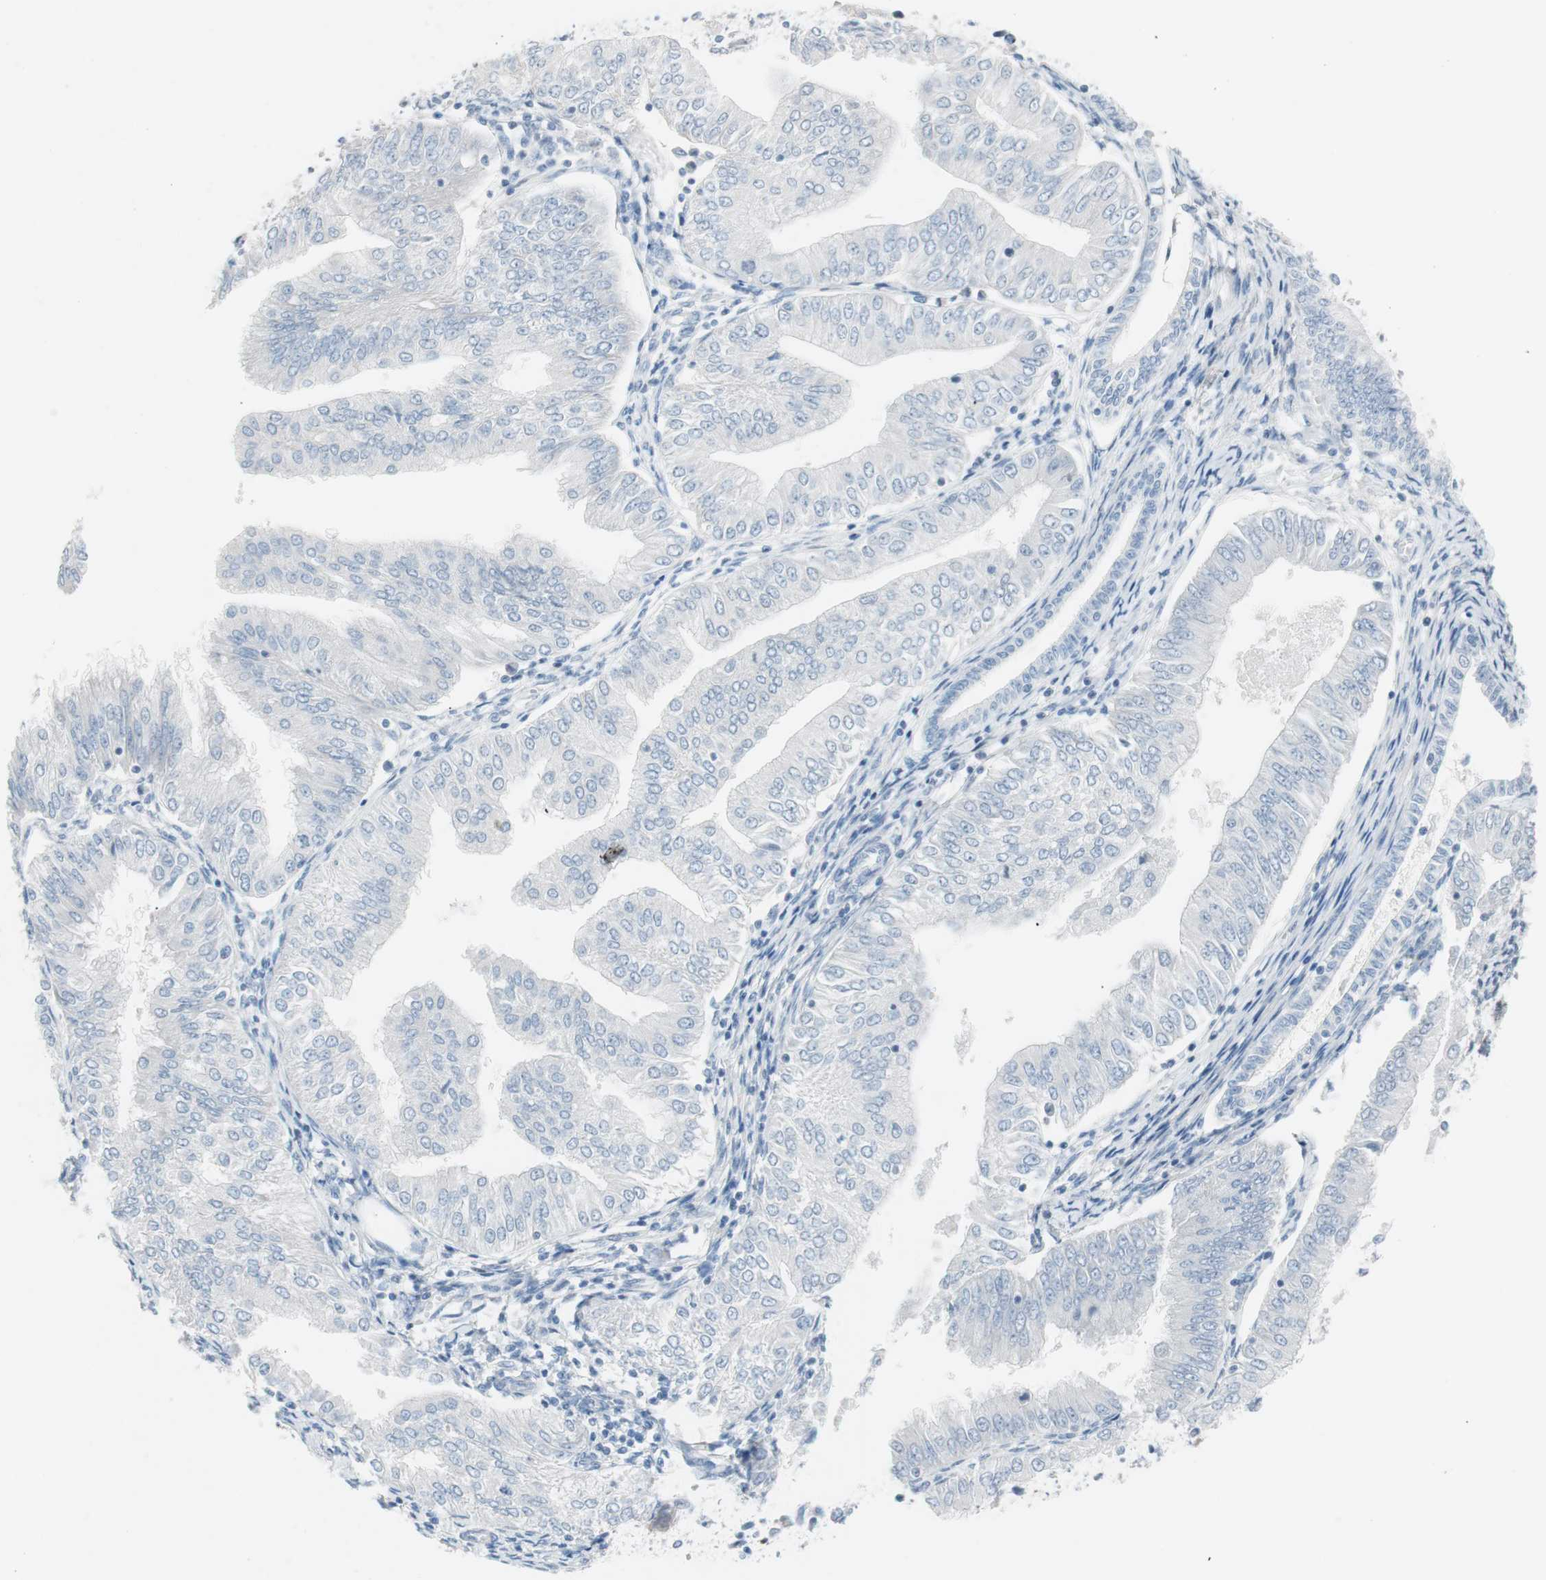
{"staining": {"intensity": "strong", "quantity": "<25%", "location": "nuclear"}, "tissue": "endometrial cancer", "cell_type": "Tumor cells", "image_type": "cancer", "snomed": [{"axis": "morphology", "description": "Adenocarcinoma, NOS"}, {"axis": "topography", "description": "Endometrium"}], "caption": "Protein analysis of endometrial adenocarcinoma tissue displays strong nuclear staining in approximately <25% of tumor cells.", "gene": "FOSL1", "patient": {"sex": "female", "age": 53}}